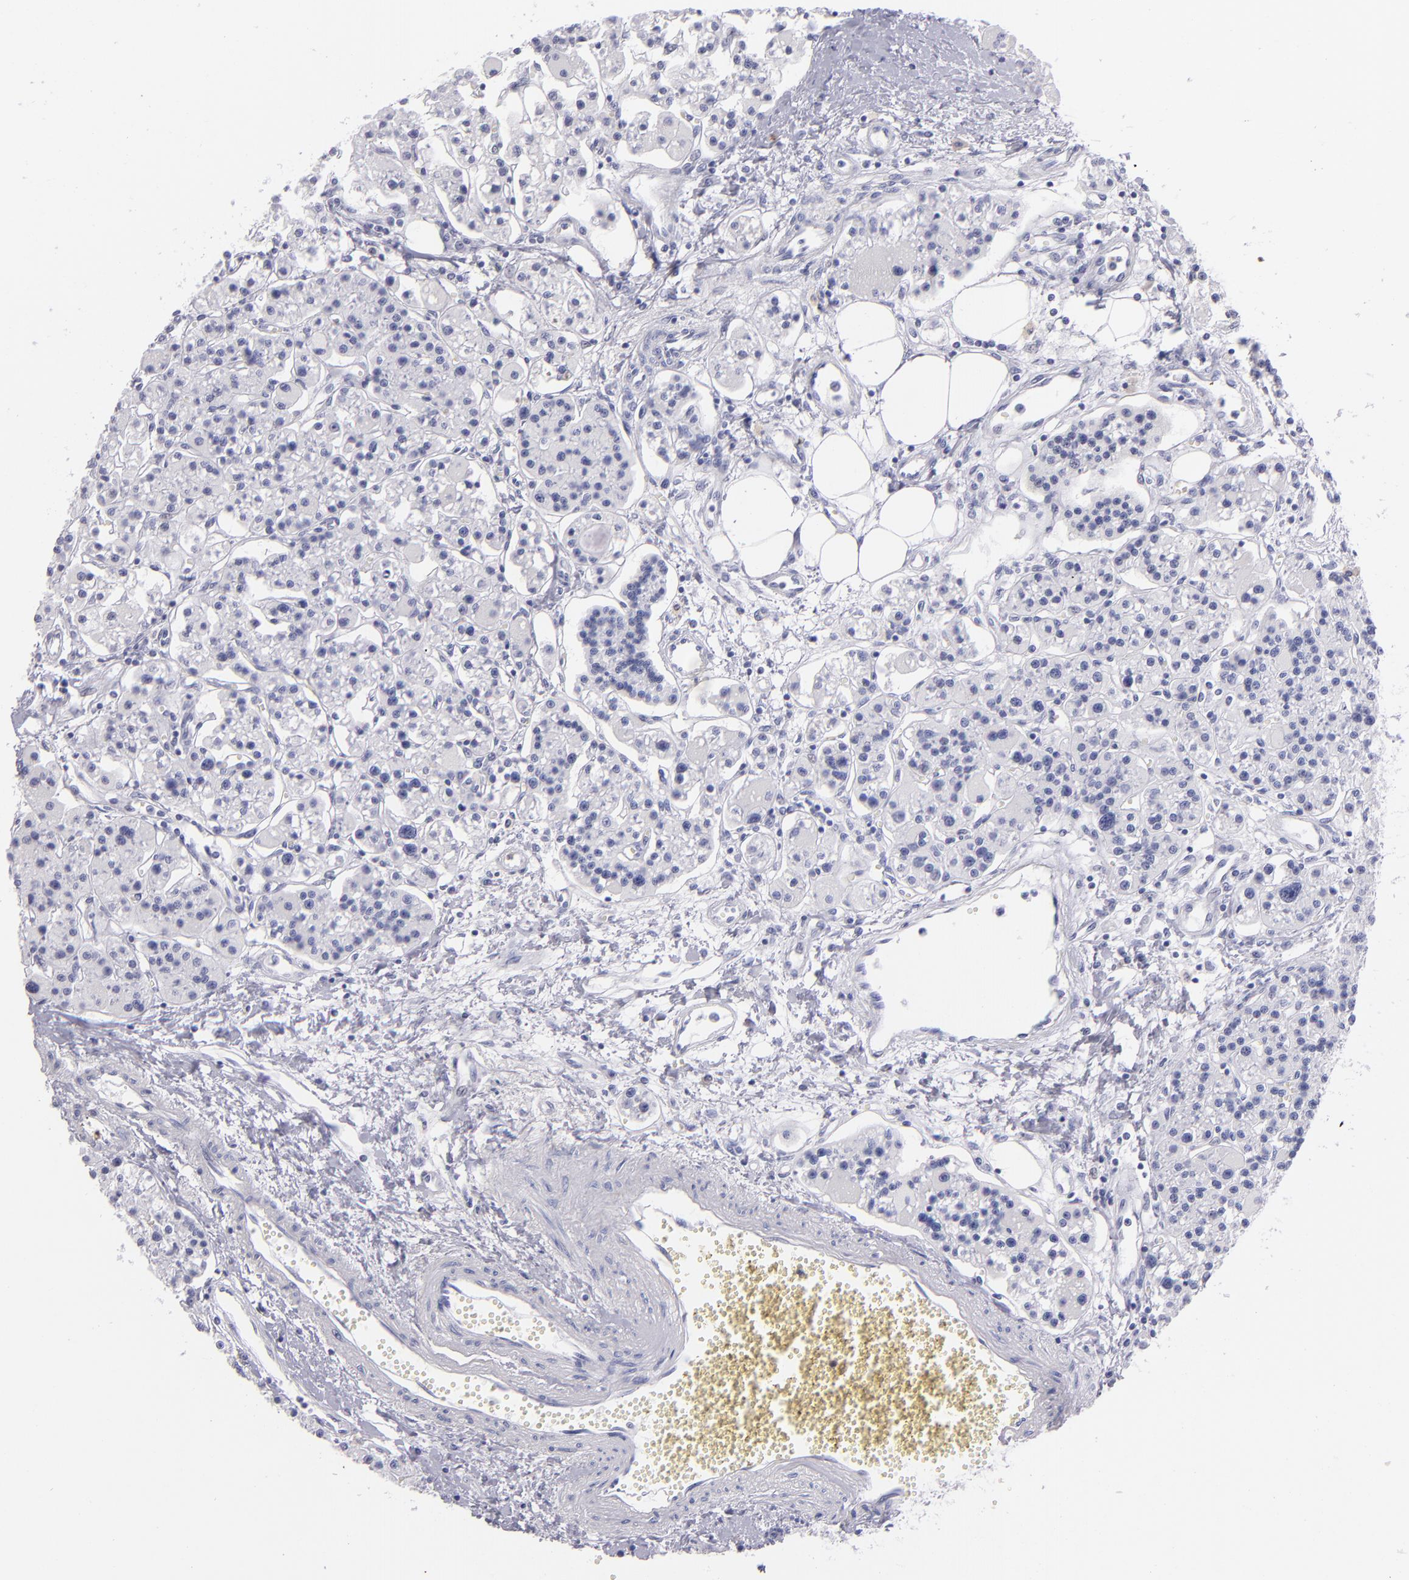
{"staining": {"intensity": "negative", "quantity": "none", "location": "none"}, "tissue": "parathyroid gland", "cell_type": "Glandular cells", "image_type": "normal", "snomed": [{"axis": "morphology", "description": "Normal tissue, NOS"}, {"axis": "topography", "description": "Parathyroid gland"}], "caption": "Photomicrograph shows no significant protein positivity in glandular cells of benign parathyroid gland.", "gene": "PRPH", "patient": {"sex": "female", "age": 58}}